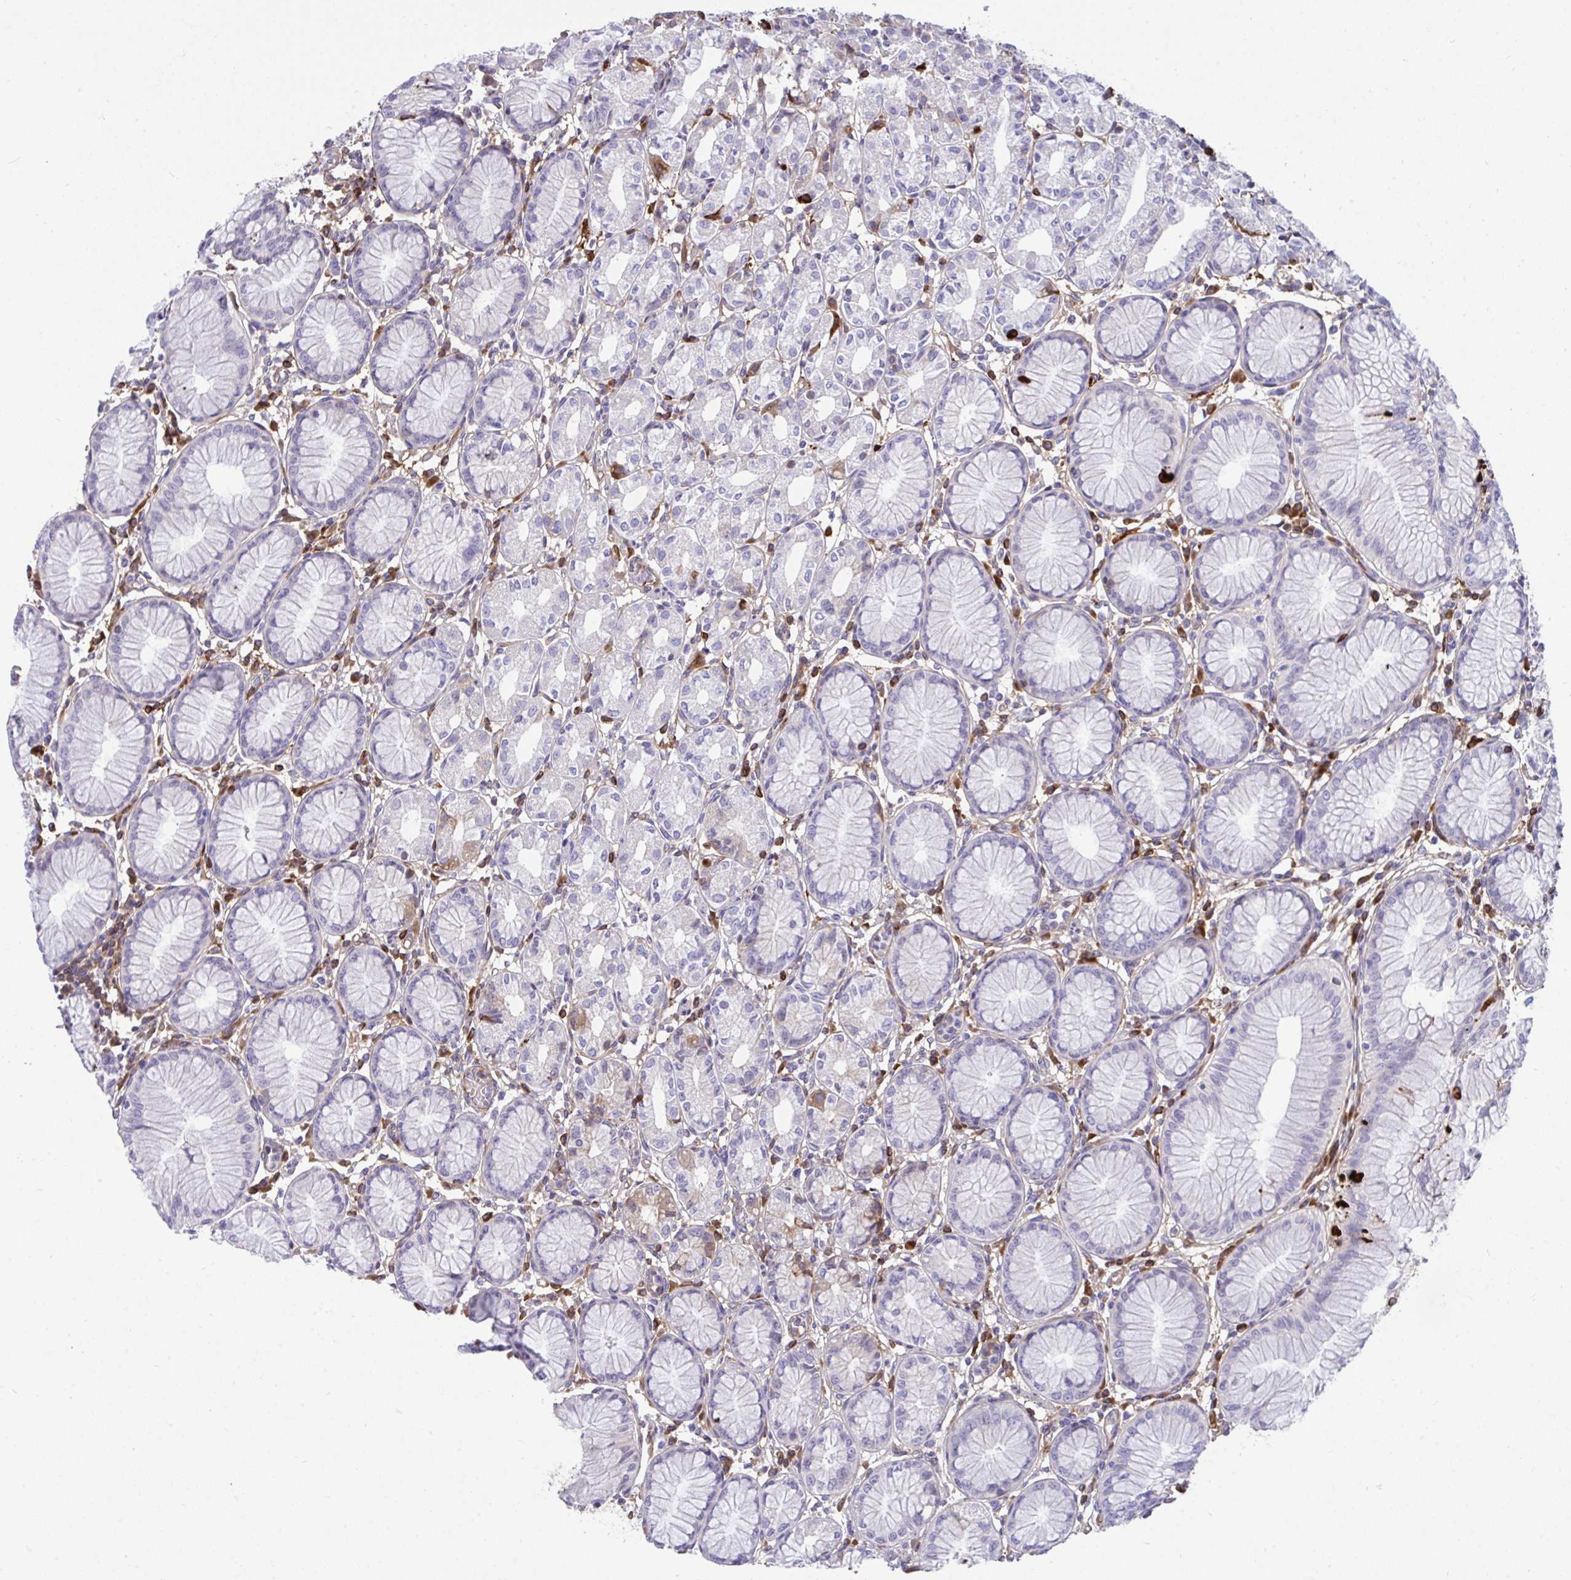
{"staining": {"intensity": "moderate", "quantity": "<25%", "location": "cytoplasmic/membranous"}, "tissue": "stomach", "cell_type": "Glandular cells", "image_type": "normal", "snomed": [{"axis": "morphology", "description": "Normal tissue, NOS"}, {"axis": "topography", "description": "Stomach"}], "caption": "Human stomach stained with a brown dye shows moderate cytoplasmic/membranous positive positivity in approximately <25% of glandular cells.", "gene": "F2", "patient": {"sex": "female", "age": 57}}